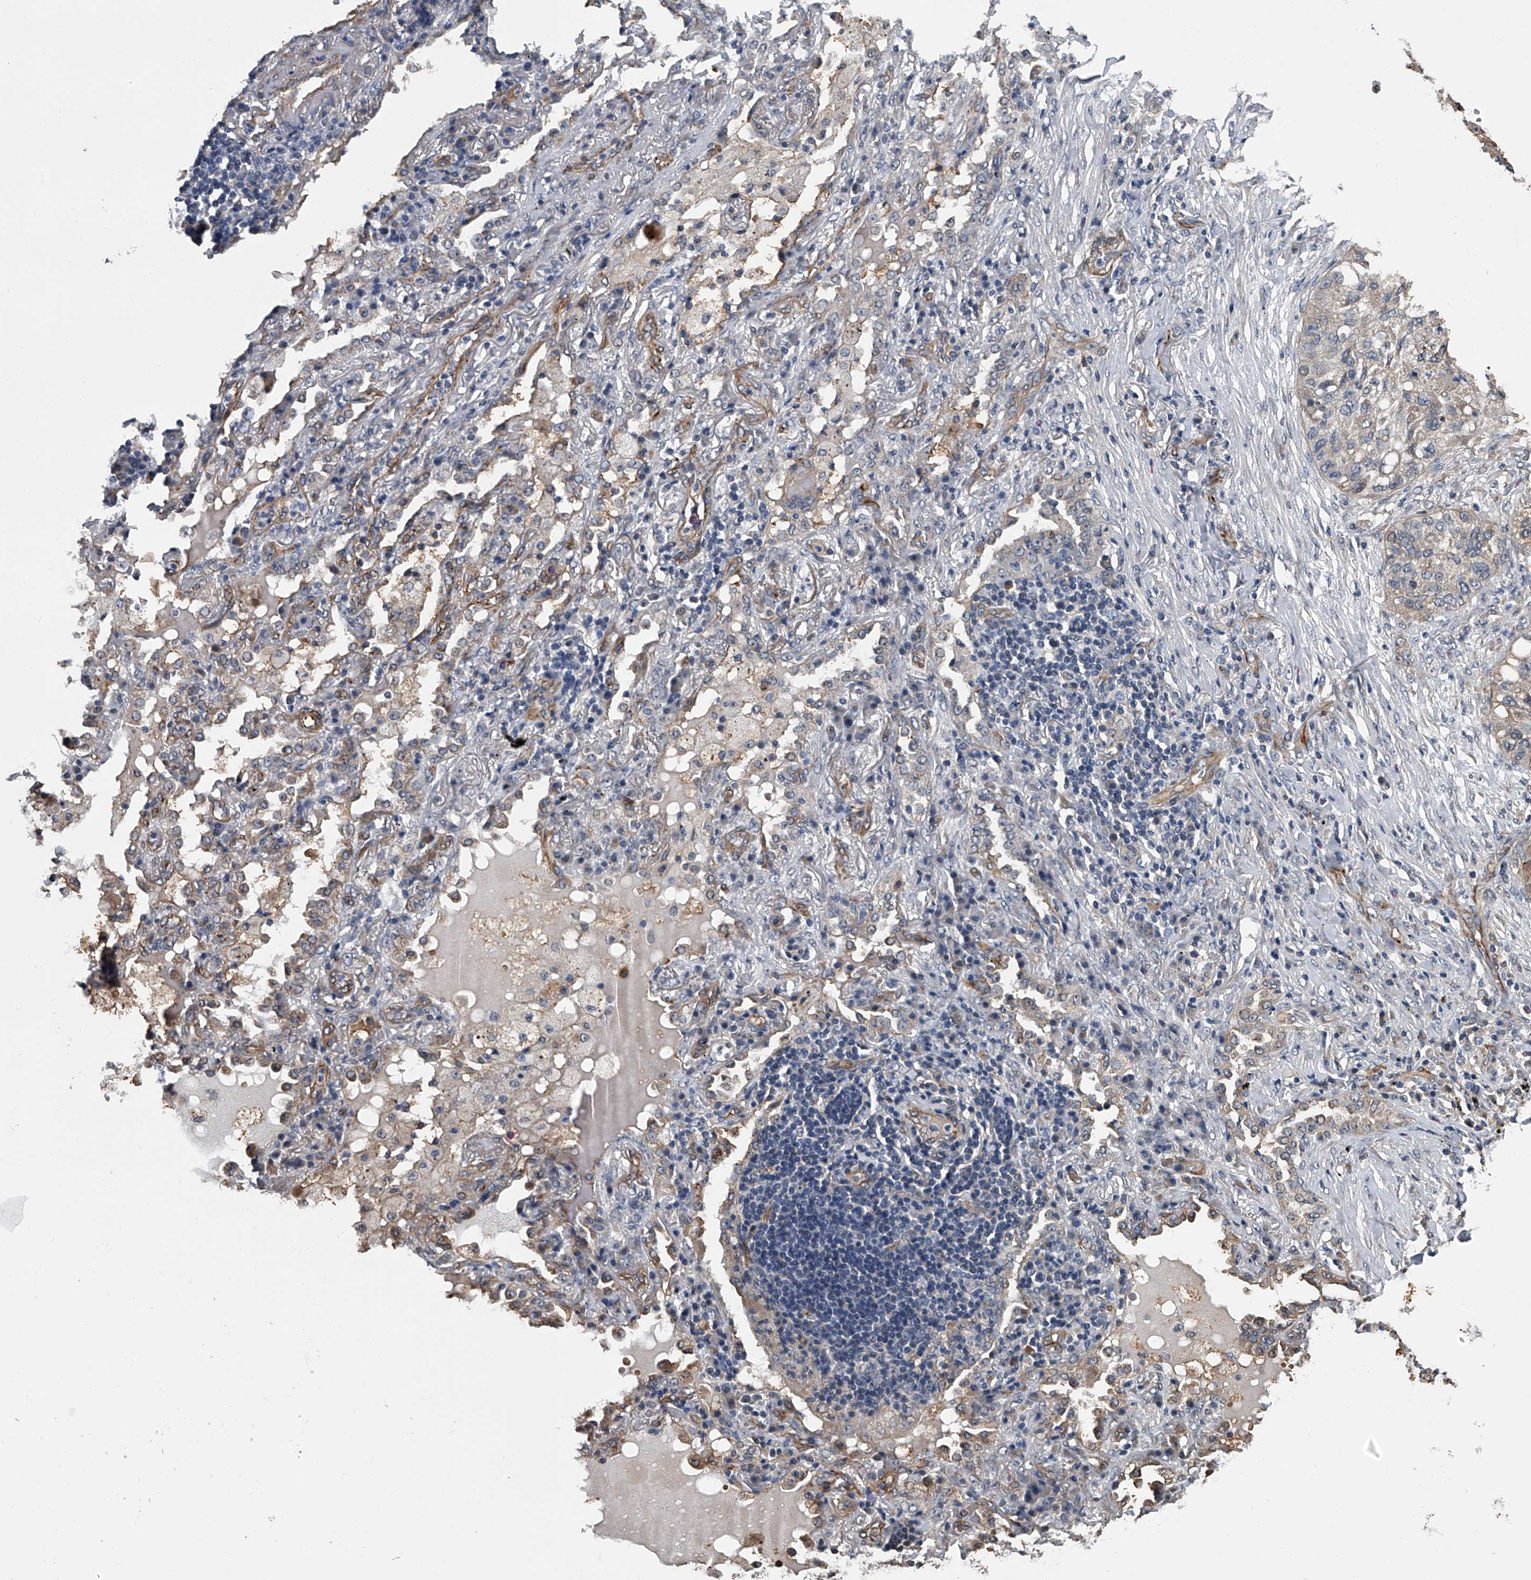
{"staining": {"intensity": "negative", "quantity": "none", "location": "none"}, "tissue": "lung cancer", "cell_type": "Tumor cells", "image_type": "cancer", "snomed": [{"axis": "morphology", "description": "Squamous cell carcinoma, NOS"}, {"axis": "topography", "description": "Lung"}], "caption": "Human lung cancer stained for a protein using immunohistochemistry reveals no expression in tumor cells.", "gene": "LDLRAD2", "patient": {"sex": "female", "age": 63}}